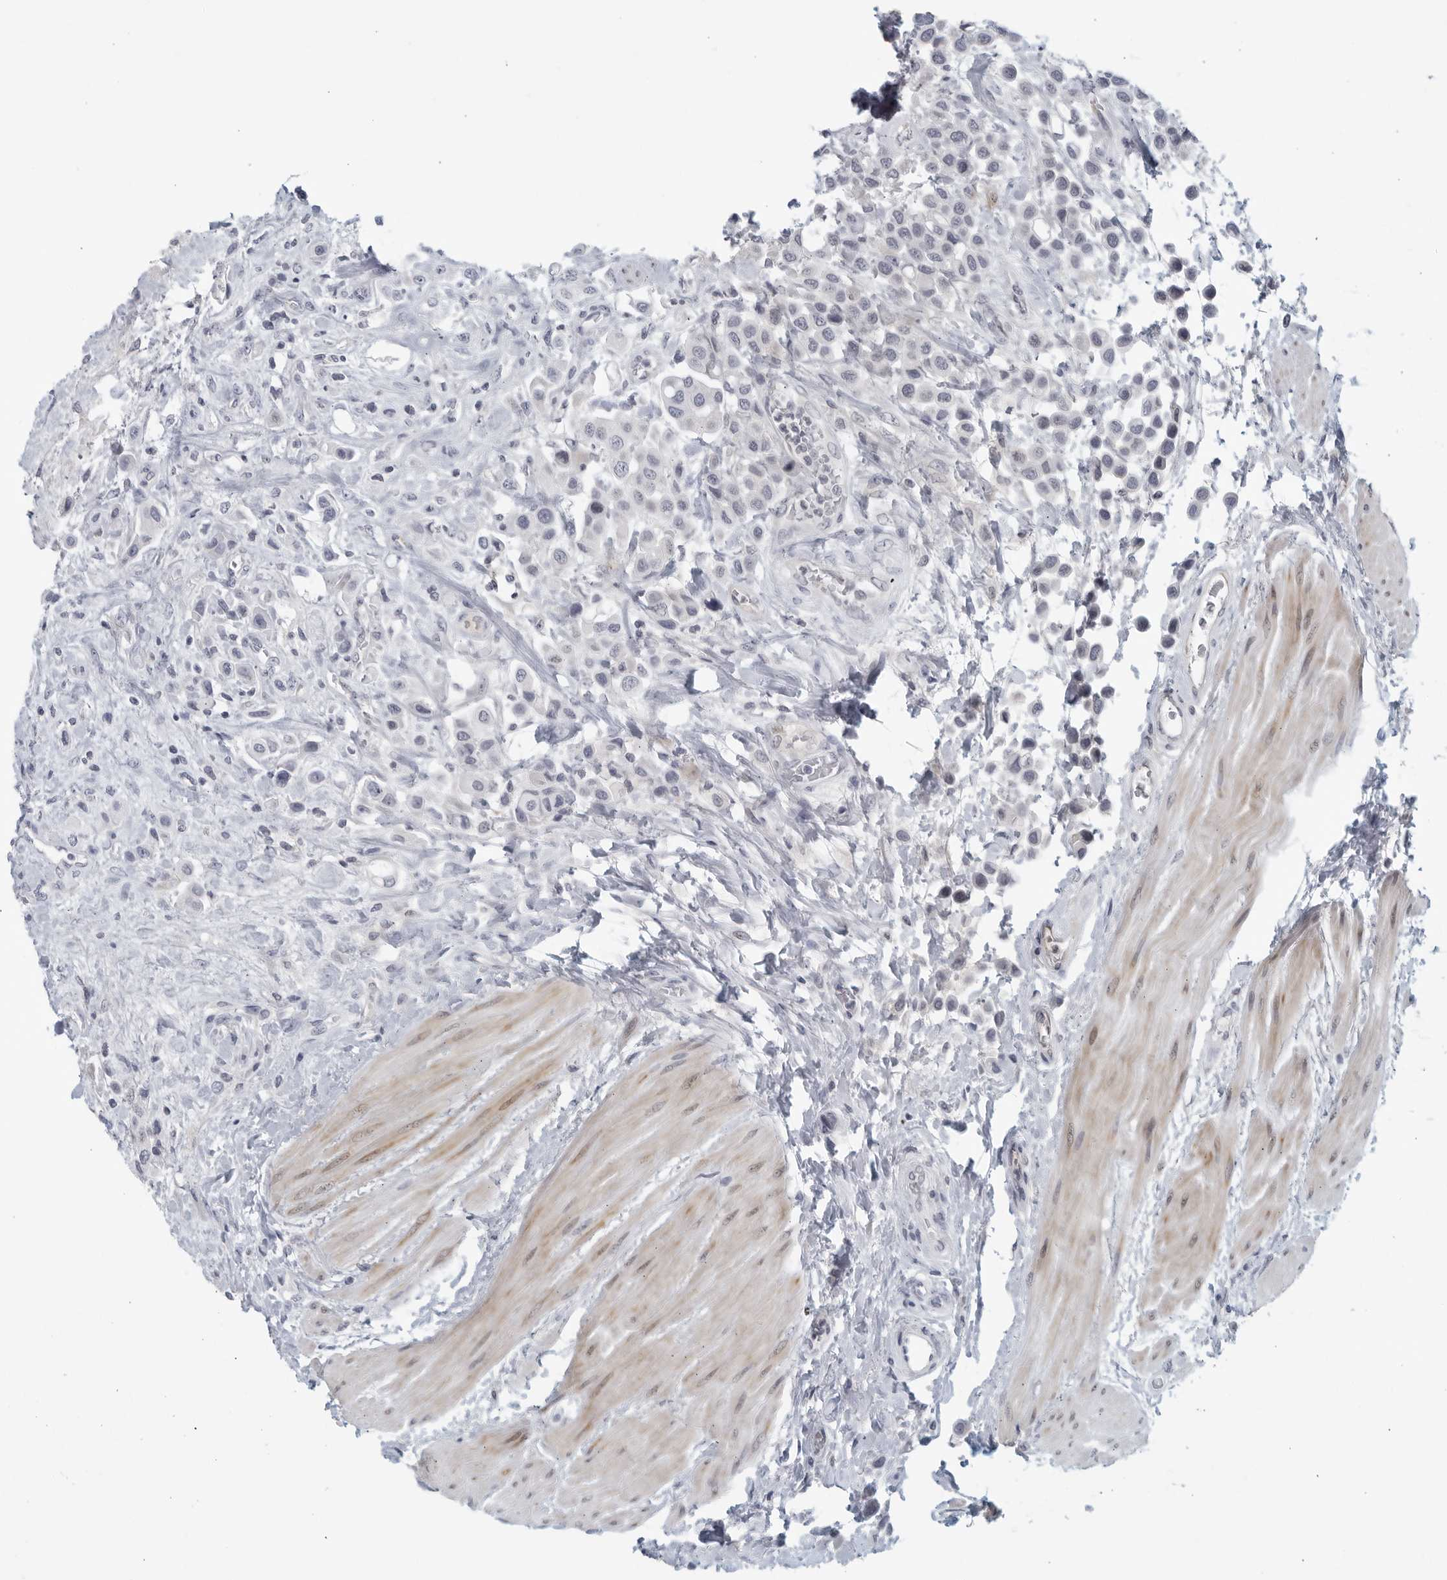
{"staining": {"intensity": "negative", "quantity": "none", "location": "none"}, "tissue": "urothelial cancer", "cell_type": "Tumor cells", "image_type": "cancer", "snomed": [{"axis": "morphology", "description": "Urothelial carcinoma, High grade"}, {"axis": "topography", "description": "Urinary bladder"}], "caption": "DAB immunohistochemical staining of human high-grade urothelial carcinoma reveals no significant positivity in tumor cells.", "gene": "MATN1", "patient": {"sex": "male", "age": 50}}